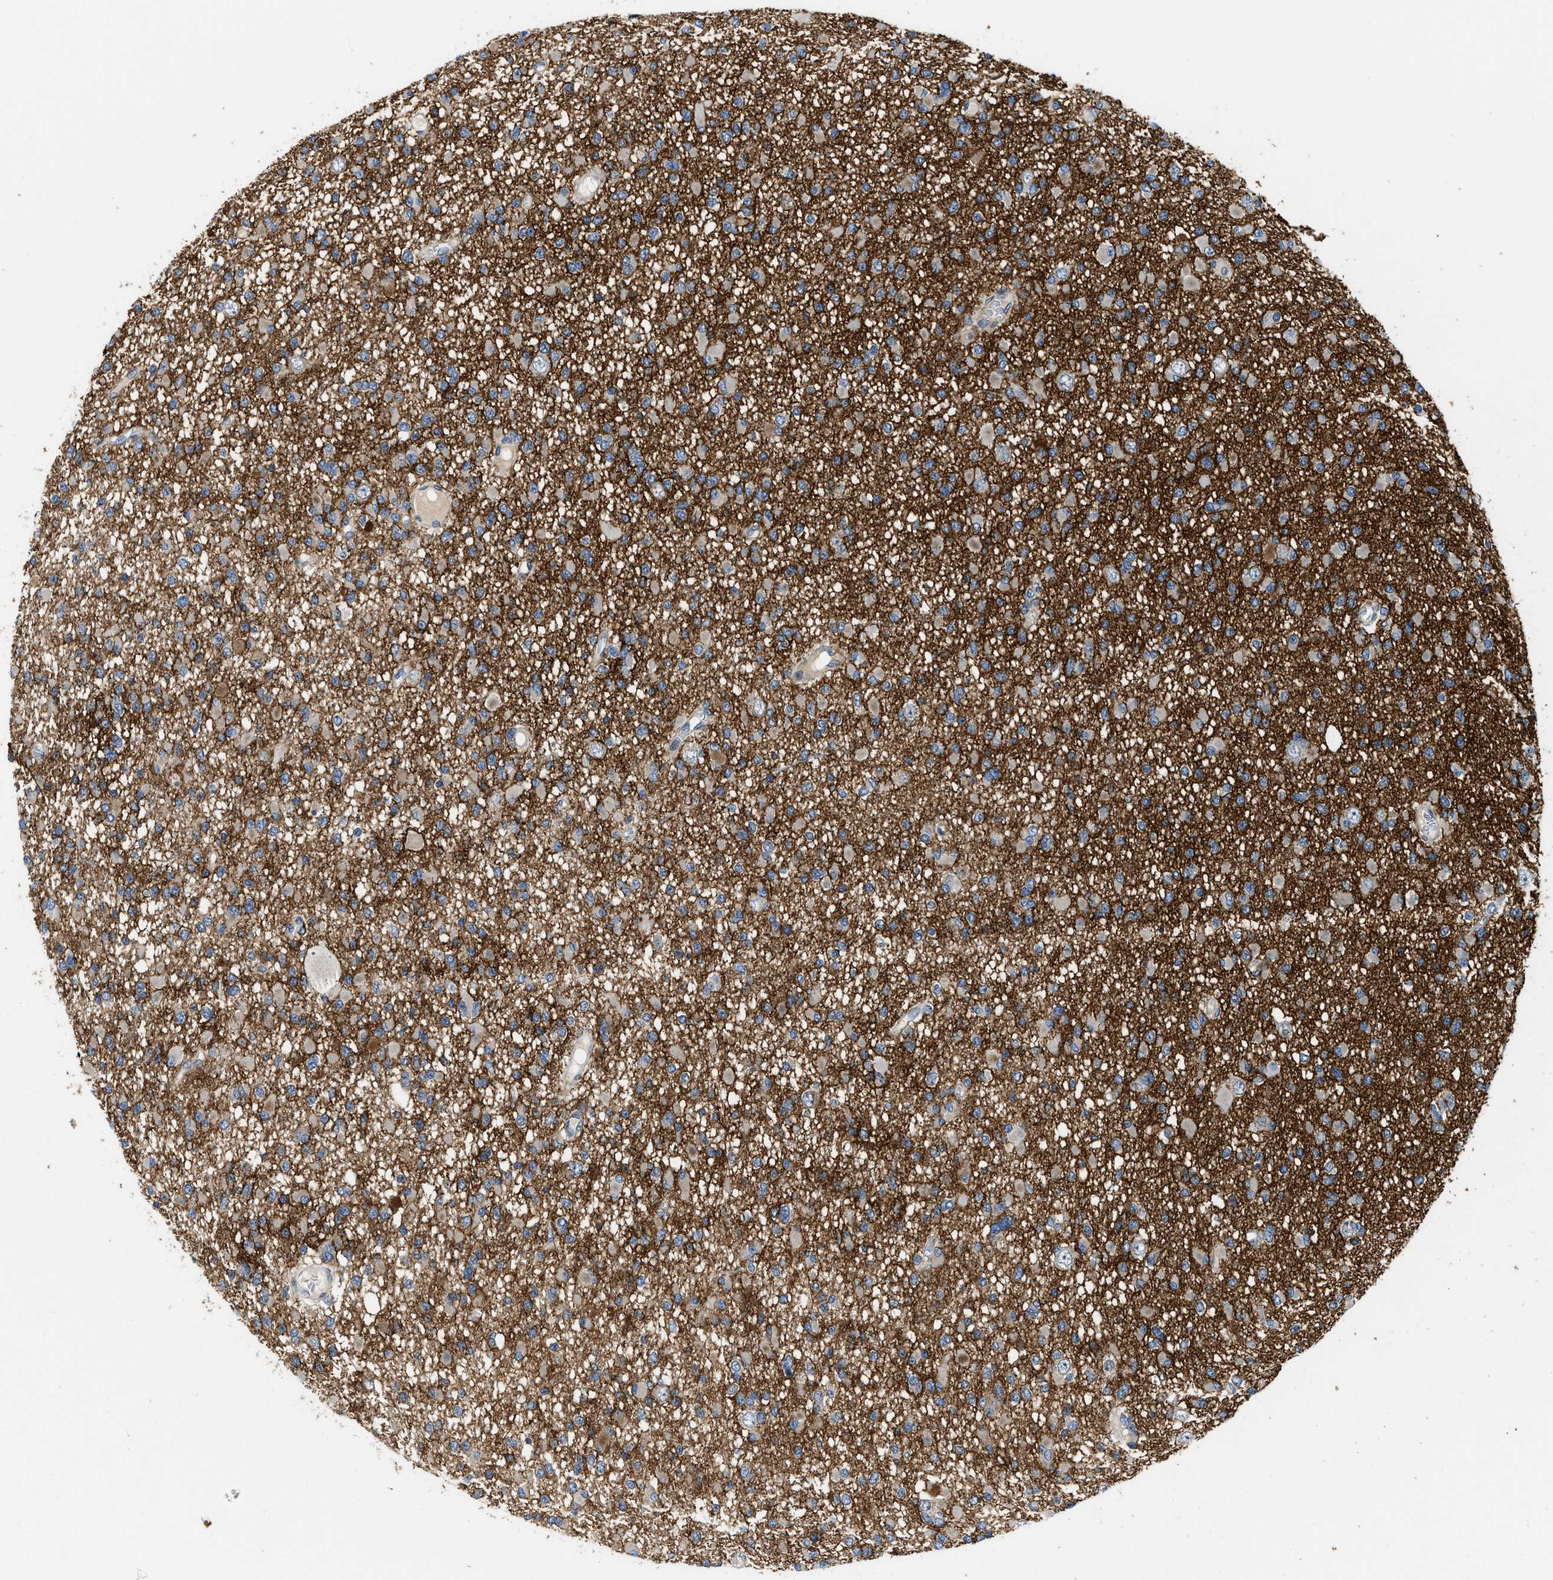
{"staining": {"intensity": "weak", "quantity": "25%-75%", "location": "cytoplasmic/membranous"}, "tissue": "glioma", "cell_type": "Tumor cells", "image_type": "cancer", "snomed": [{"axis": "morphology", "description": "Glioma, malignant, Low grade"}, {"axis": "topography", "description": "Brain"}], "caption": "Immunohistochemical staining of malignant glioma (low-grade) demonstrates low levels of weak cytoplasmic/membranous protein positivity in about 25%-75% of tumor cells.", "gene": "IKBKE", "patient": {"sex": "female", "age": 22}}